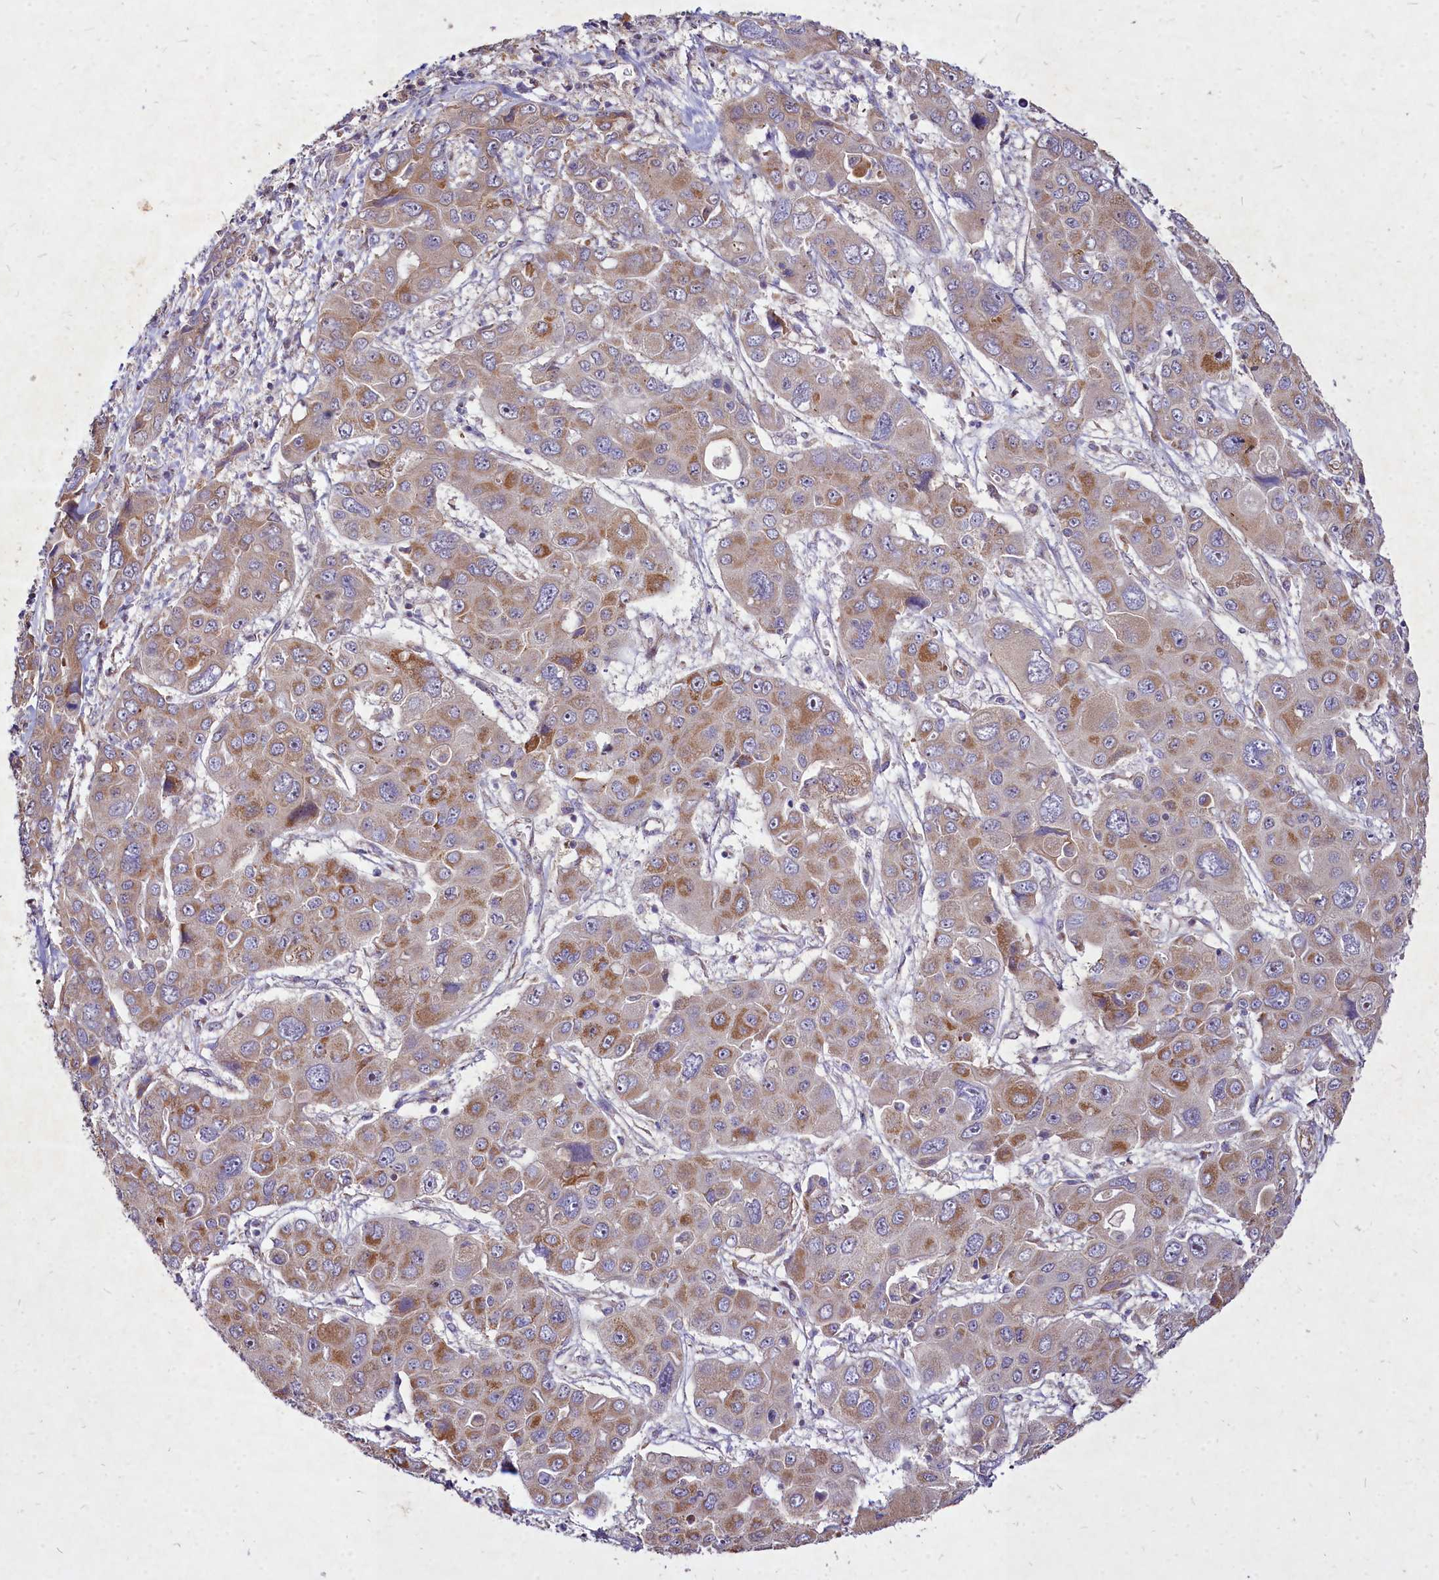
{"staining": {"intensity": "moderate", "quantity": "<25%", "location": "cytoplasmic/membranous"}, "tissue": "liver cancer", "cell_type": "Tumor cells", "image_type": "cancer", "snomed": [{"axis": "morphology", "description": "Cholangiocarcinoma"}, {"axis": "topography", "description": "Liver"}], "caption": "Protein staining by immunohistochemistry demonstrates moderate cytoplasmic/membranous positivity in approximately <25% of tumor cells in liver cholangiocarcinoma.", "gene": "SKA1", "patient": {"sex": "male", "age": 67}}